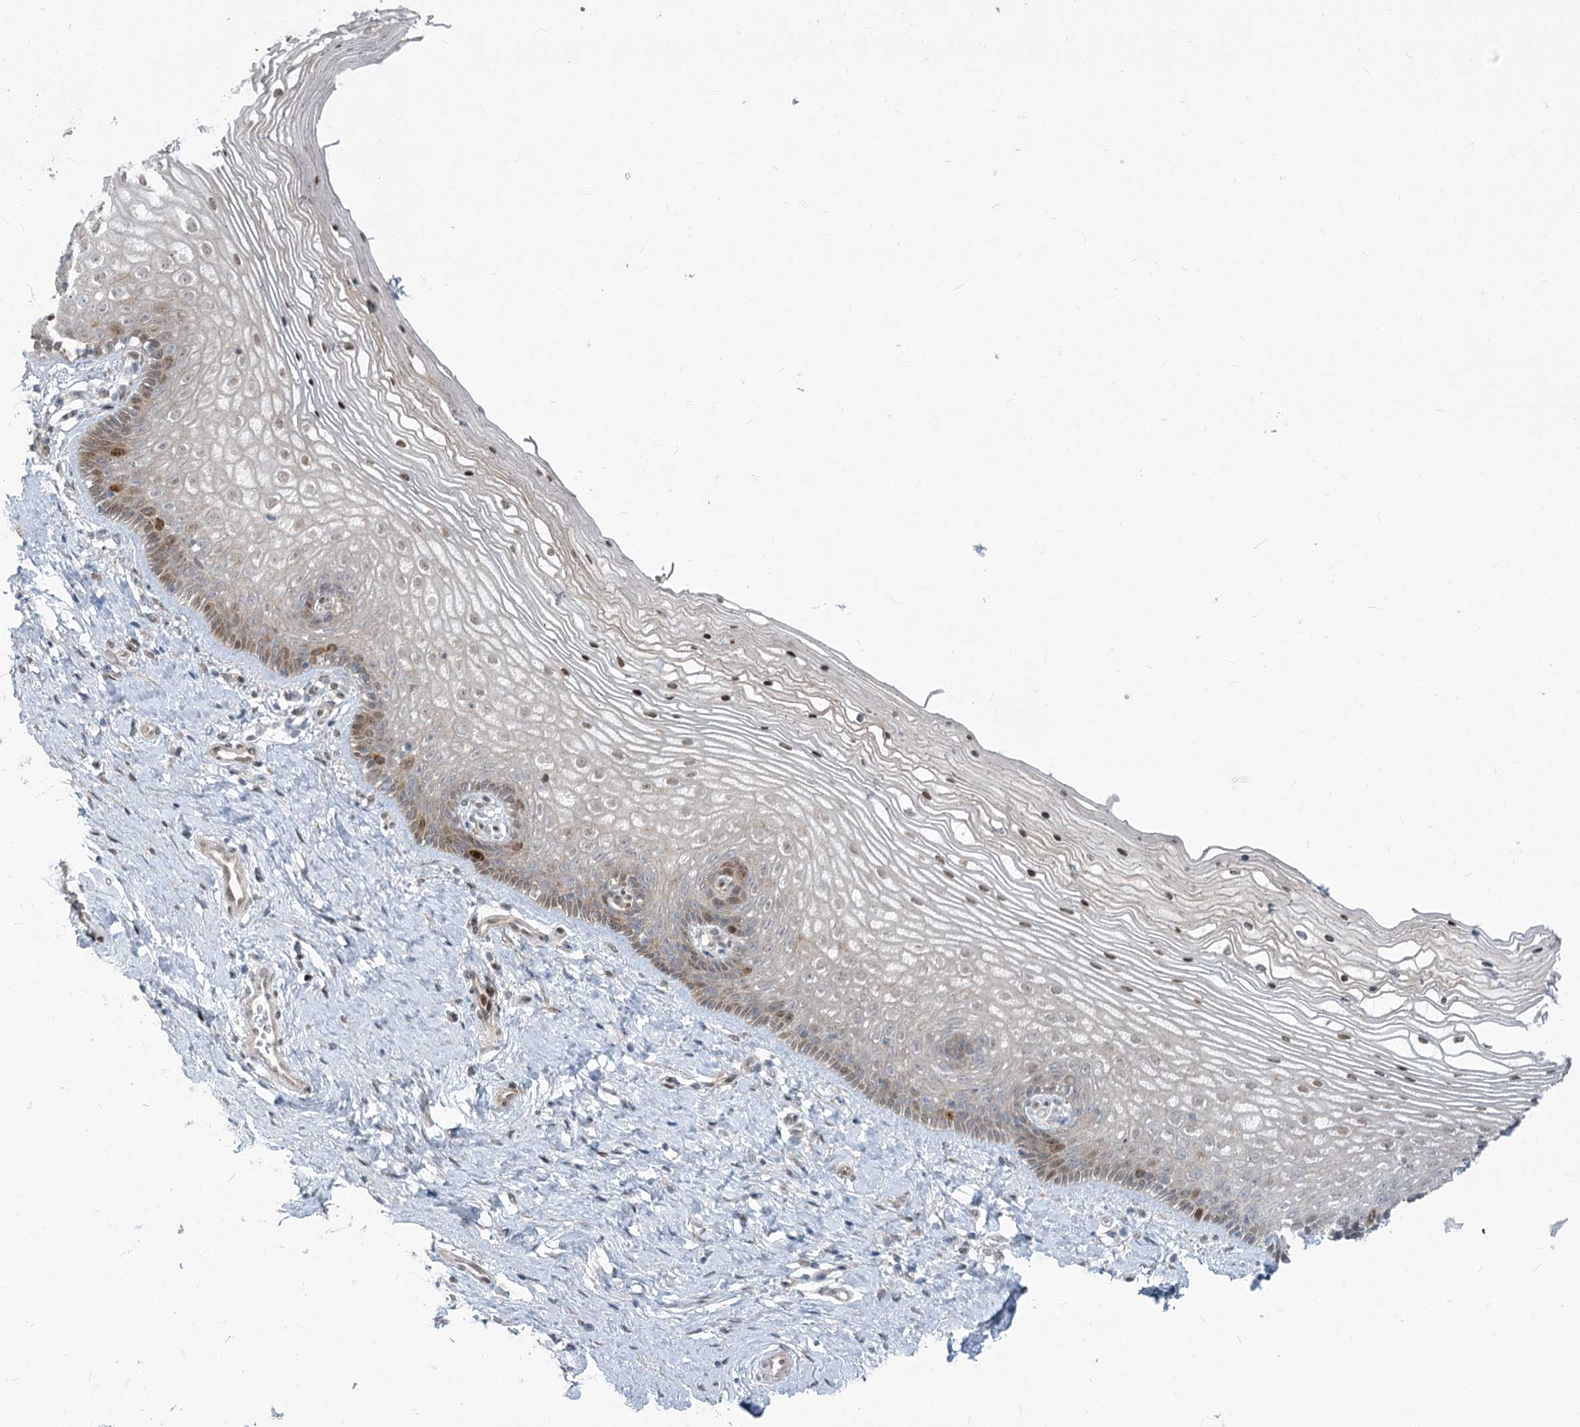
{"staining": {"intensity": "moderate", "quantity": "25%-75%", "location": "cytoplasmic/membranous,nuclear"}, "tissue": "vagina", "cell_type": "Squamous epithelial cells", "image_type": "normal", "snomed": [{"axis": "morphology", "description": "Normal tissue, NOS"}, {"axis": "topography", "description": "Vagina"}], "caption": "The histopathology image demonstrates immunohistochemical staining of normal vagina. There is moderate cytoplasmic/membranous,nuclear staining is appreciated in approximately 25%-75% of squamous epithelial cells.", "gene": "ABITRAM", "patient": {"sex": "female", "age": 46}}